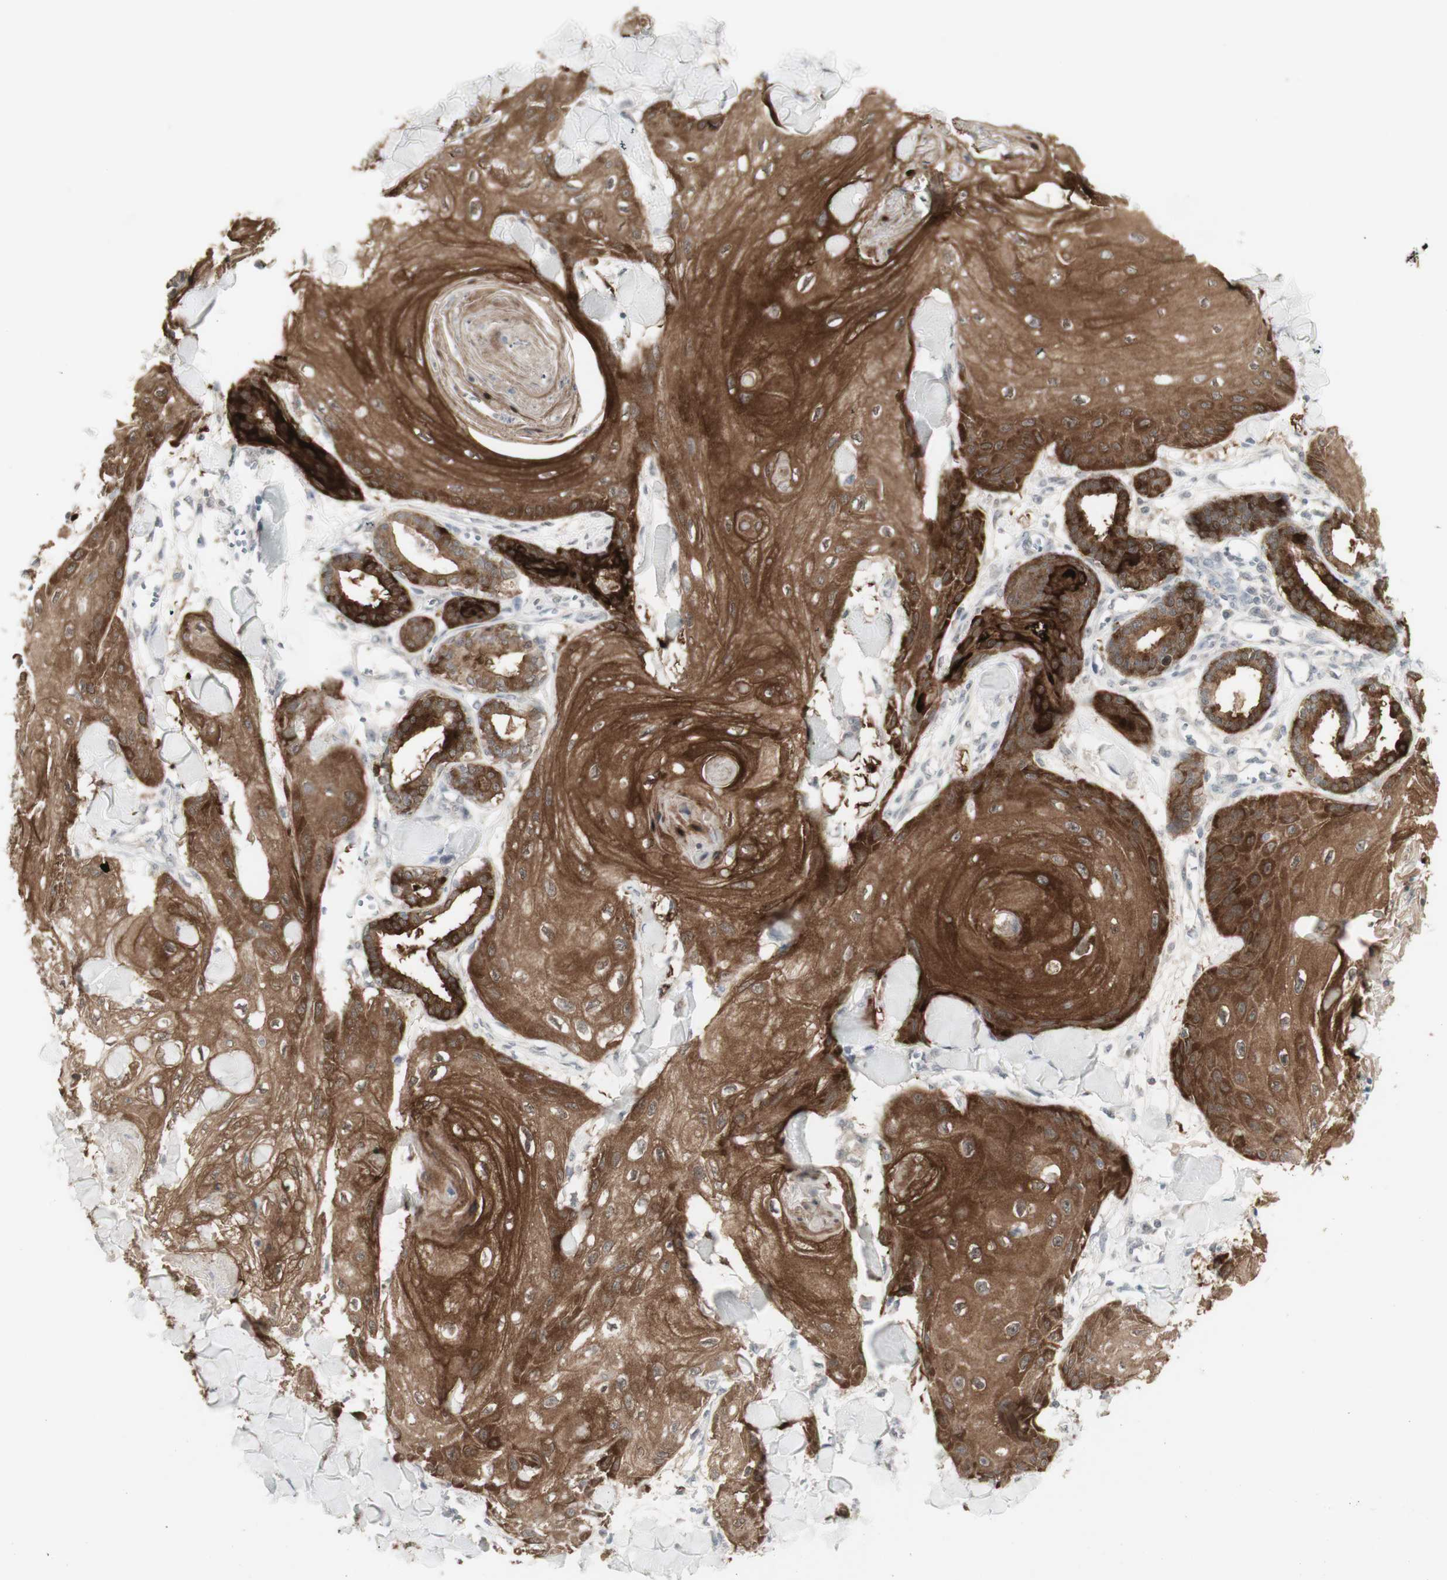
{"staining": {"intensity": "strong", "quantity": ">75%", "location": "cytoplasmic/membranous"}, "tissue": "skin cancer", "cell_type": "Tumor cells", "image_type": "cancer", "snomed": [{"axis": "morphology", "description": "Squamous cell carcinoma, NOS"}, {"axis": "topography", "description": "Skin"}], "caption": "Skin cancer stained with a protein marker displays strong staining in tumor cells.", "gene": "C1orf116", "patient": {"sex": "male", "age": 74}}